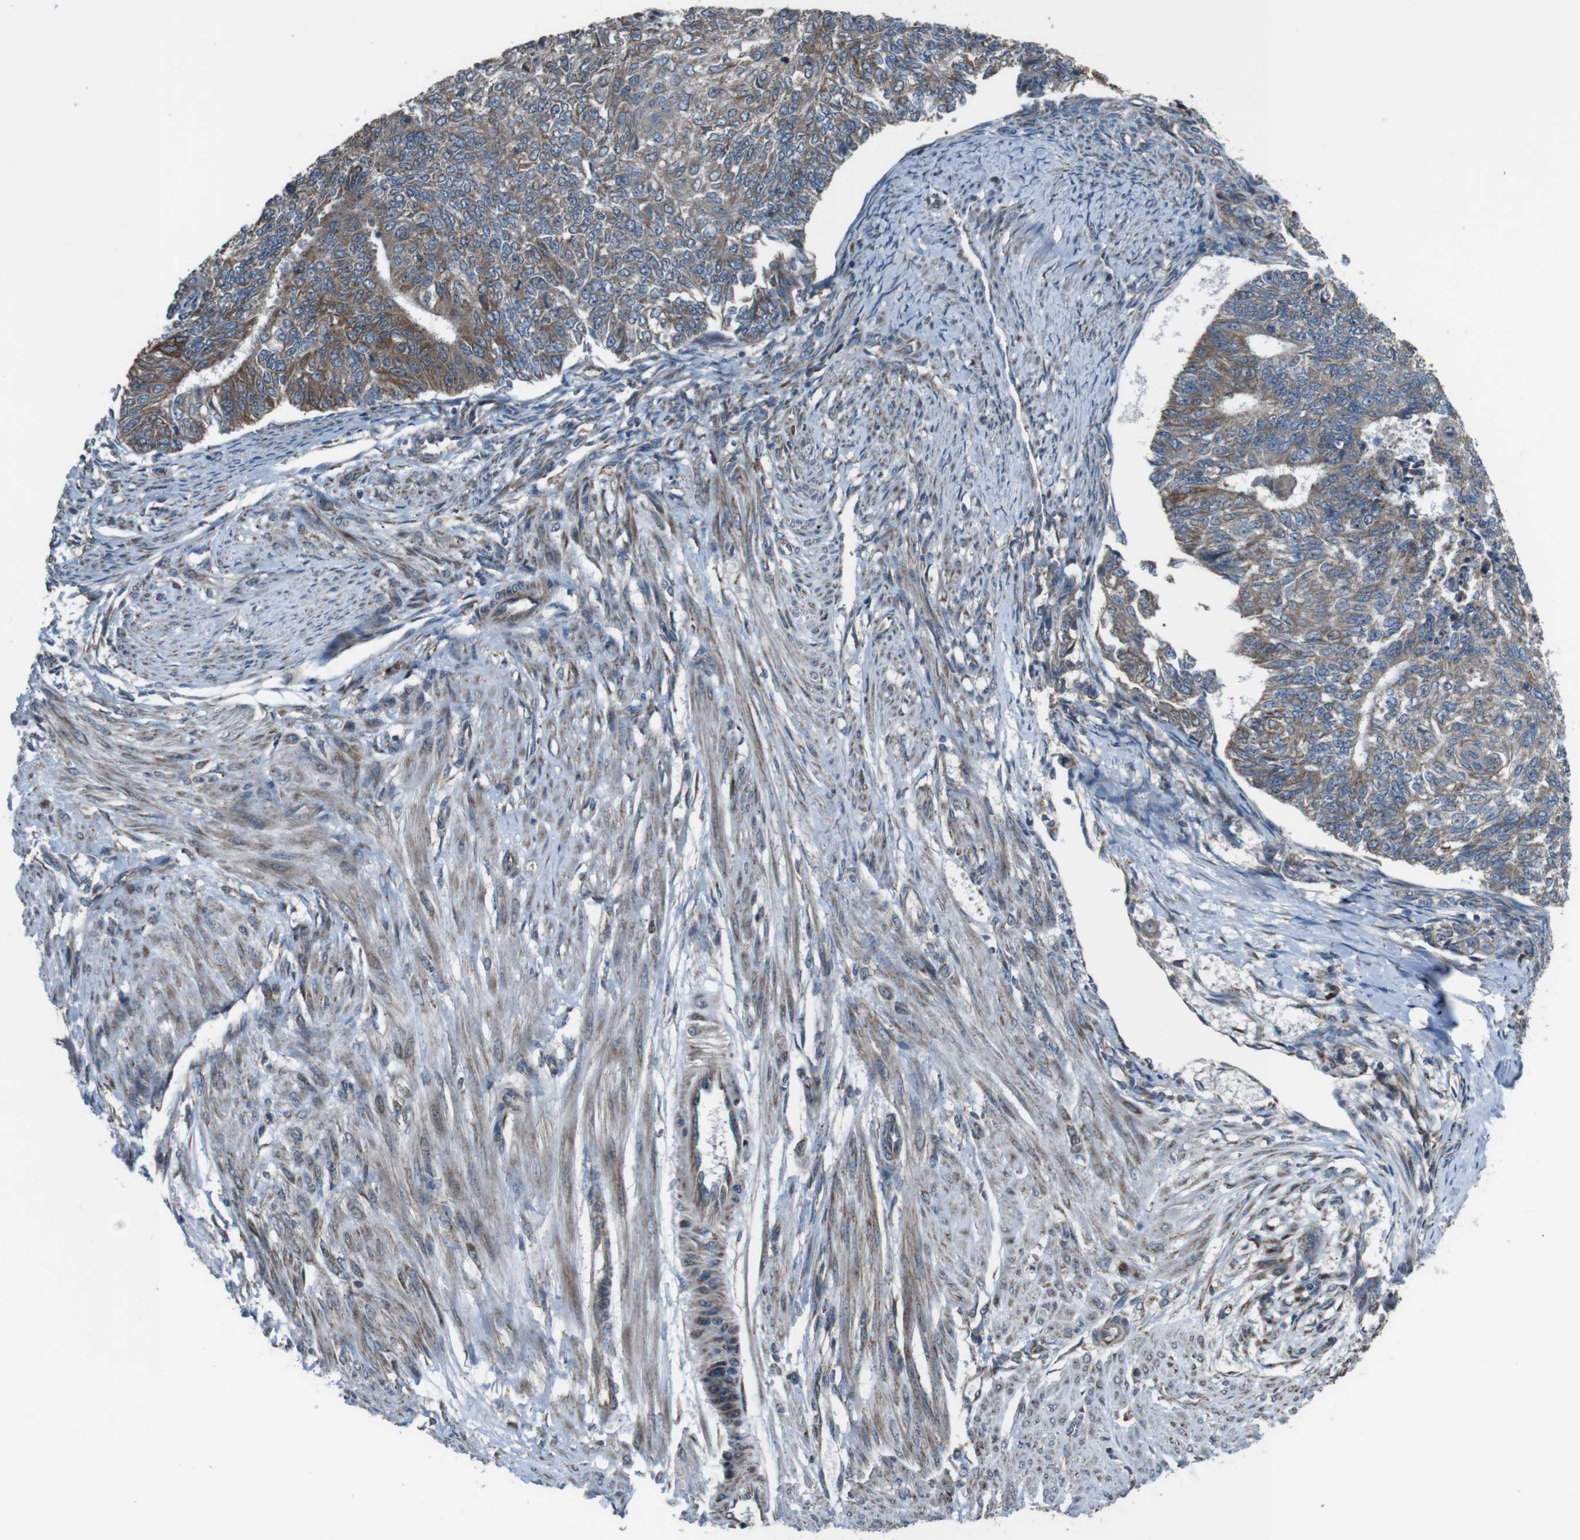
{"staining": {"intensity": "weak", "quantity": ">75%", "location": "cytoplasmic/membranous"}, "tissue": "endometrial cancer", "cell_type": "Tumor cells", "image_type": "cancer", "snomed": [{"axis": "morphology", "description": "Adenocarcinoma, NOS"}, {"axis": "topography", "description": "Endometrium"}], "caption": "Immunohistochemical staining of human adenocarcinoma (endometrial) reveals low levels of weak cytoplasmic/membranous protein positivity in about >75% of tumor cells.", "gene": "GIMAP8", "patient": {"sex": "female", "age": 32}}